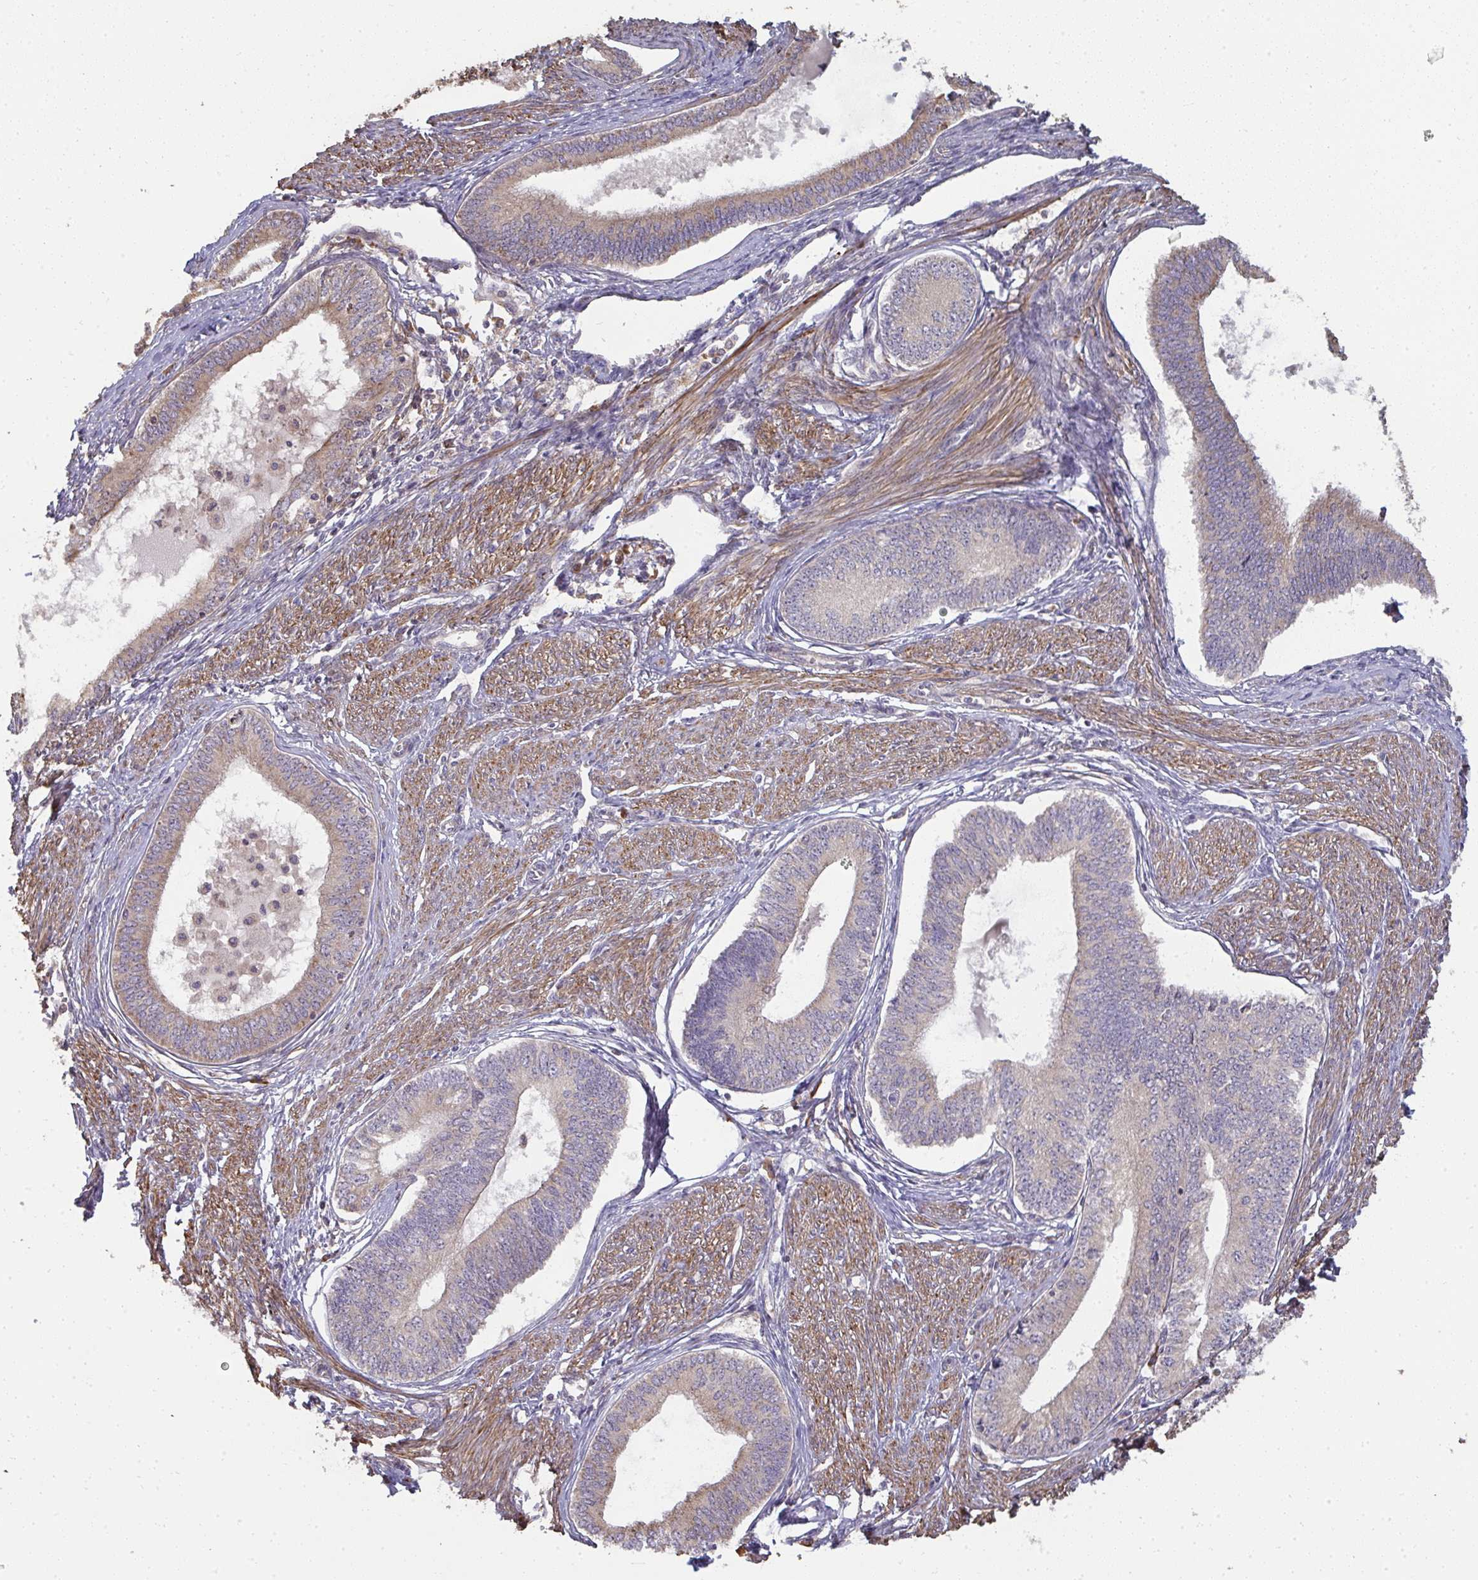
{"staining": {"intensity": "weak", "quantity": "<25%", "location": "cytoplasmic/membranous"}, "tissue": "endometrial cancer", "cell_type": "Tumor cells", "image_type": "cancer", "snomed": [{"axis": "morphology", "description": "Adenocarcinoma, NOS"}, {"axis": "topography", "description": "Endometrium"}], "caption": "Immunohistochemistry (IHC) micrograph of neoplastic tissue: adenocarcinoma (endometrial) stained with DAB displays no significant protein expression in tumor cells.", "gene": "ZFYVE28", "patient": {"sex": "female", "age": 68}}